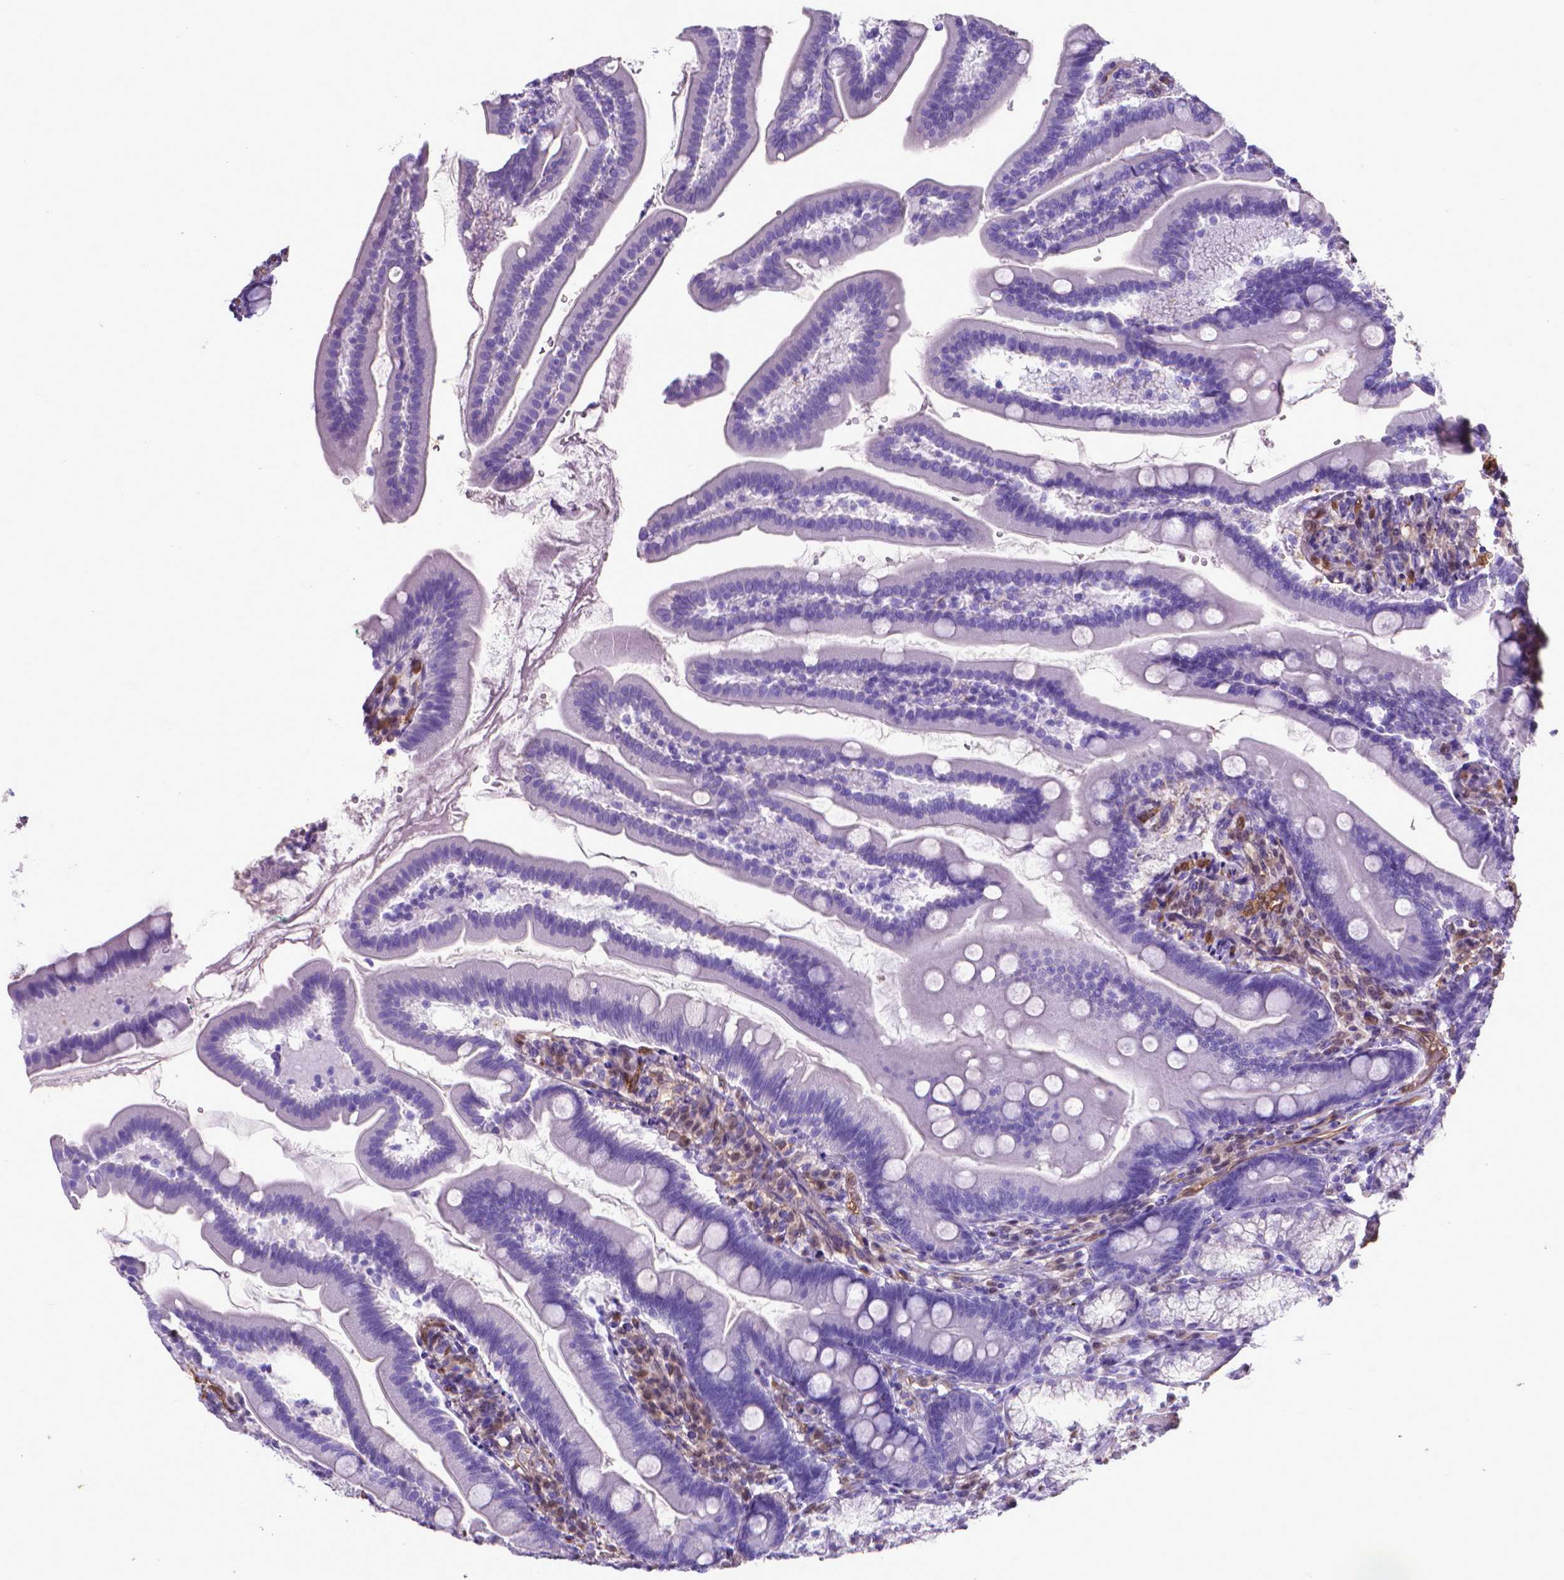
{"staining": {"intensity": "negative", "quantity": "none", "location": "none"}, "tissue": "duodenum", "cell_type": "Glandular cells", "image_type": "normal", "snomed": [{"axis": "morphology", "description": "Normal tissue, NOS"}, {"axis": "topography", "description": "Duodenum"}], "caption": "Immunohistochemical staining of benign duodenum shows no significant positivity in glandular cells.", "gene": "CLIC4", "patient": {"sex": "female", "age": 67}}